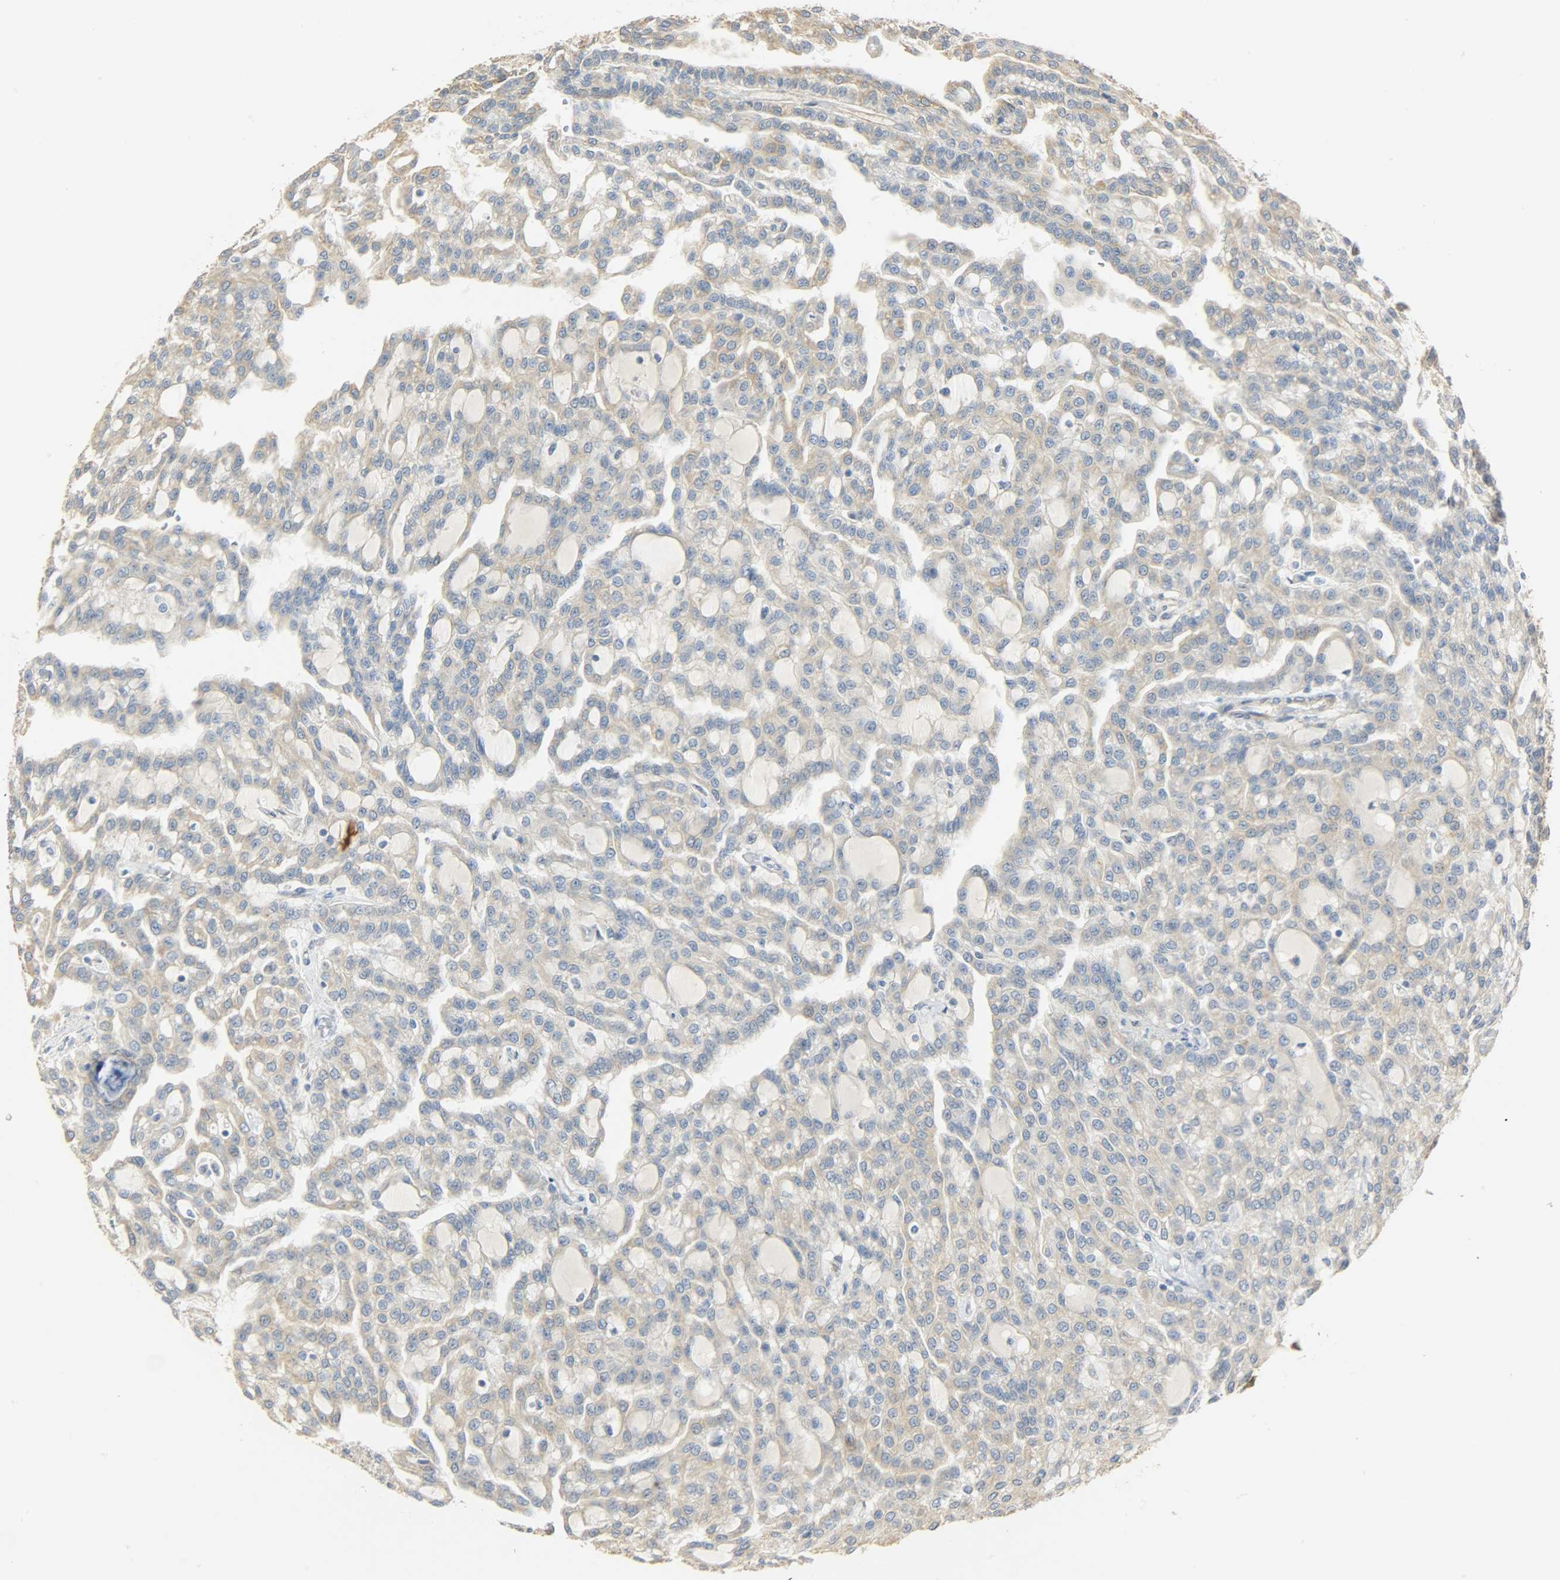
{"staining": {"intensity": "moderate", "quantity": ">75%", "location": "cytoplasmic/membranous"}, "tissue": "renal cancer", "cell_type": "Tumor cells", "image_type": "cancer", "snomed": [{"axis": "morphology", "description": "Adenocarcinoma, NOS"}, {"axis": "topography", "description": "Kidney"}], "caption": "Renal cancer (adenocarcinoma) stained for a protein (brown) exhibits moderate cytoplasmic/membranous positive positivity in about >75% of tumor cells.", "gene": "USP13", "patient": {"sex": "male", "age": 63}}